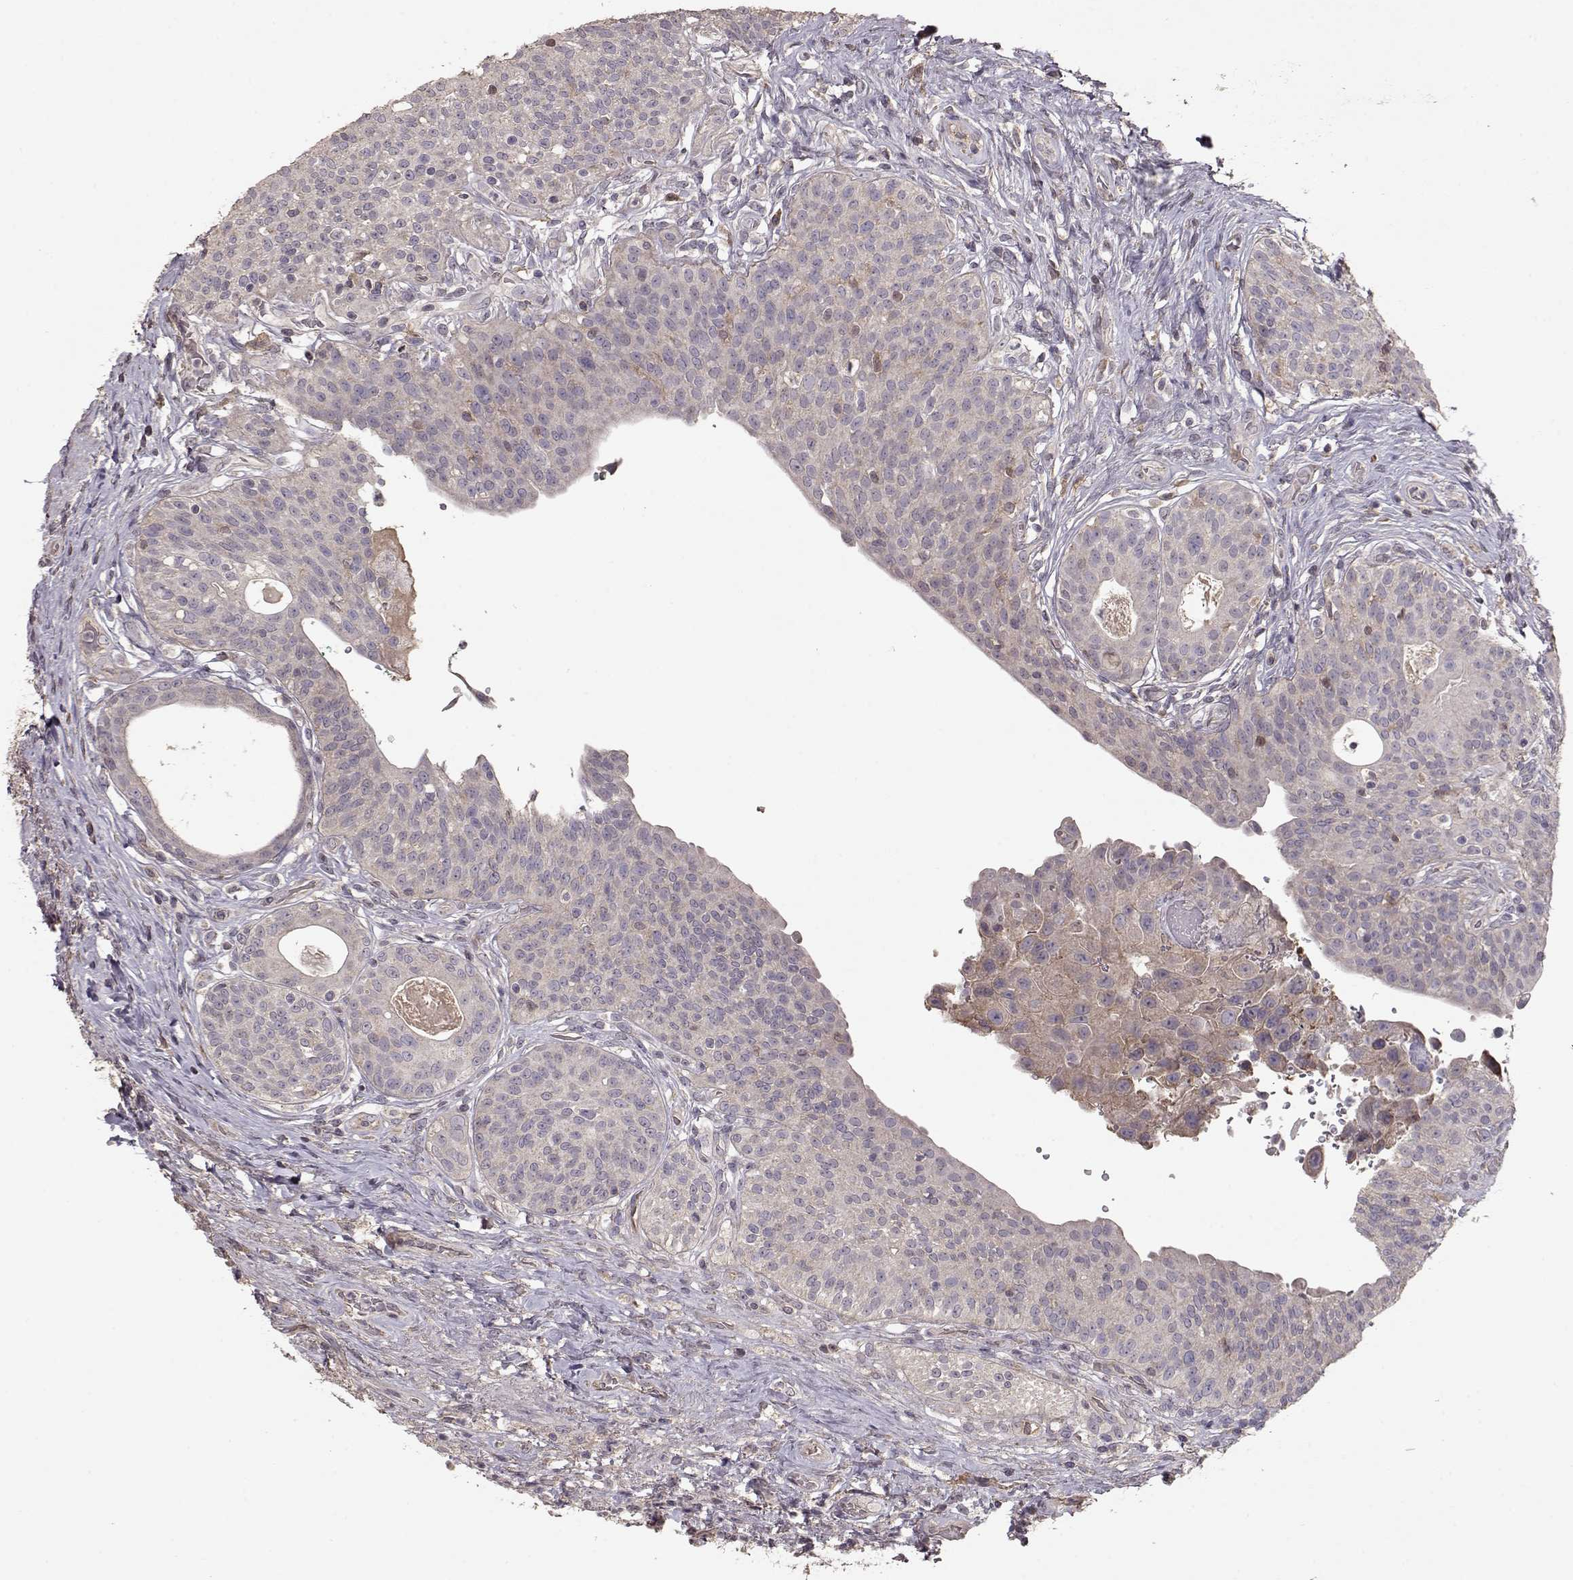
{"staining": {"intensity": "weak", "quantity": "25%-75%", "location": "cytoplasmic/membranous"}, "tissue": "urothelial cancer", "cell_type": "Tumor cells", "image_type": "cancer", "snomed": [{"axis": "morphology", "description": "Urothelial carcinoma, High grade"}, {"axis": "topography", "description": "Urinary bladder"}], "caption": "Tumor cells display low levels of weak cytoplasmic/membranous expression in approximately 25%-75% of cells in urothelial cancer.", "gene": "PMCH", "patient": {"sex": "male", "age": 79}}